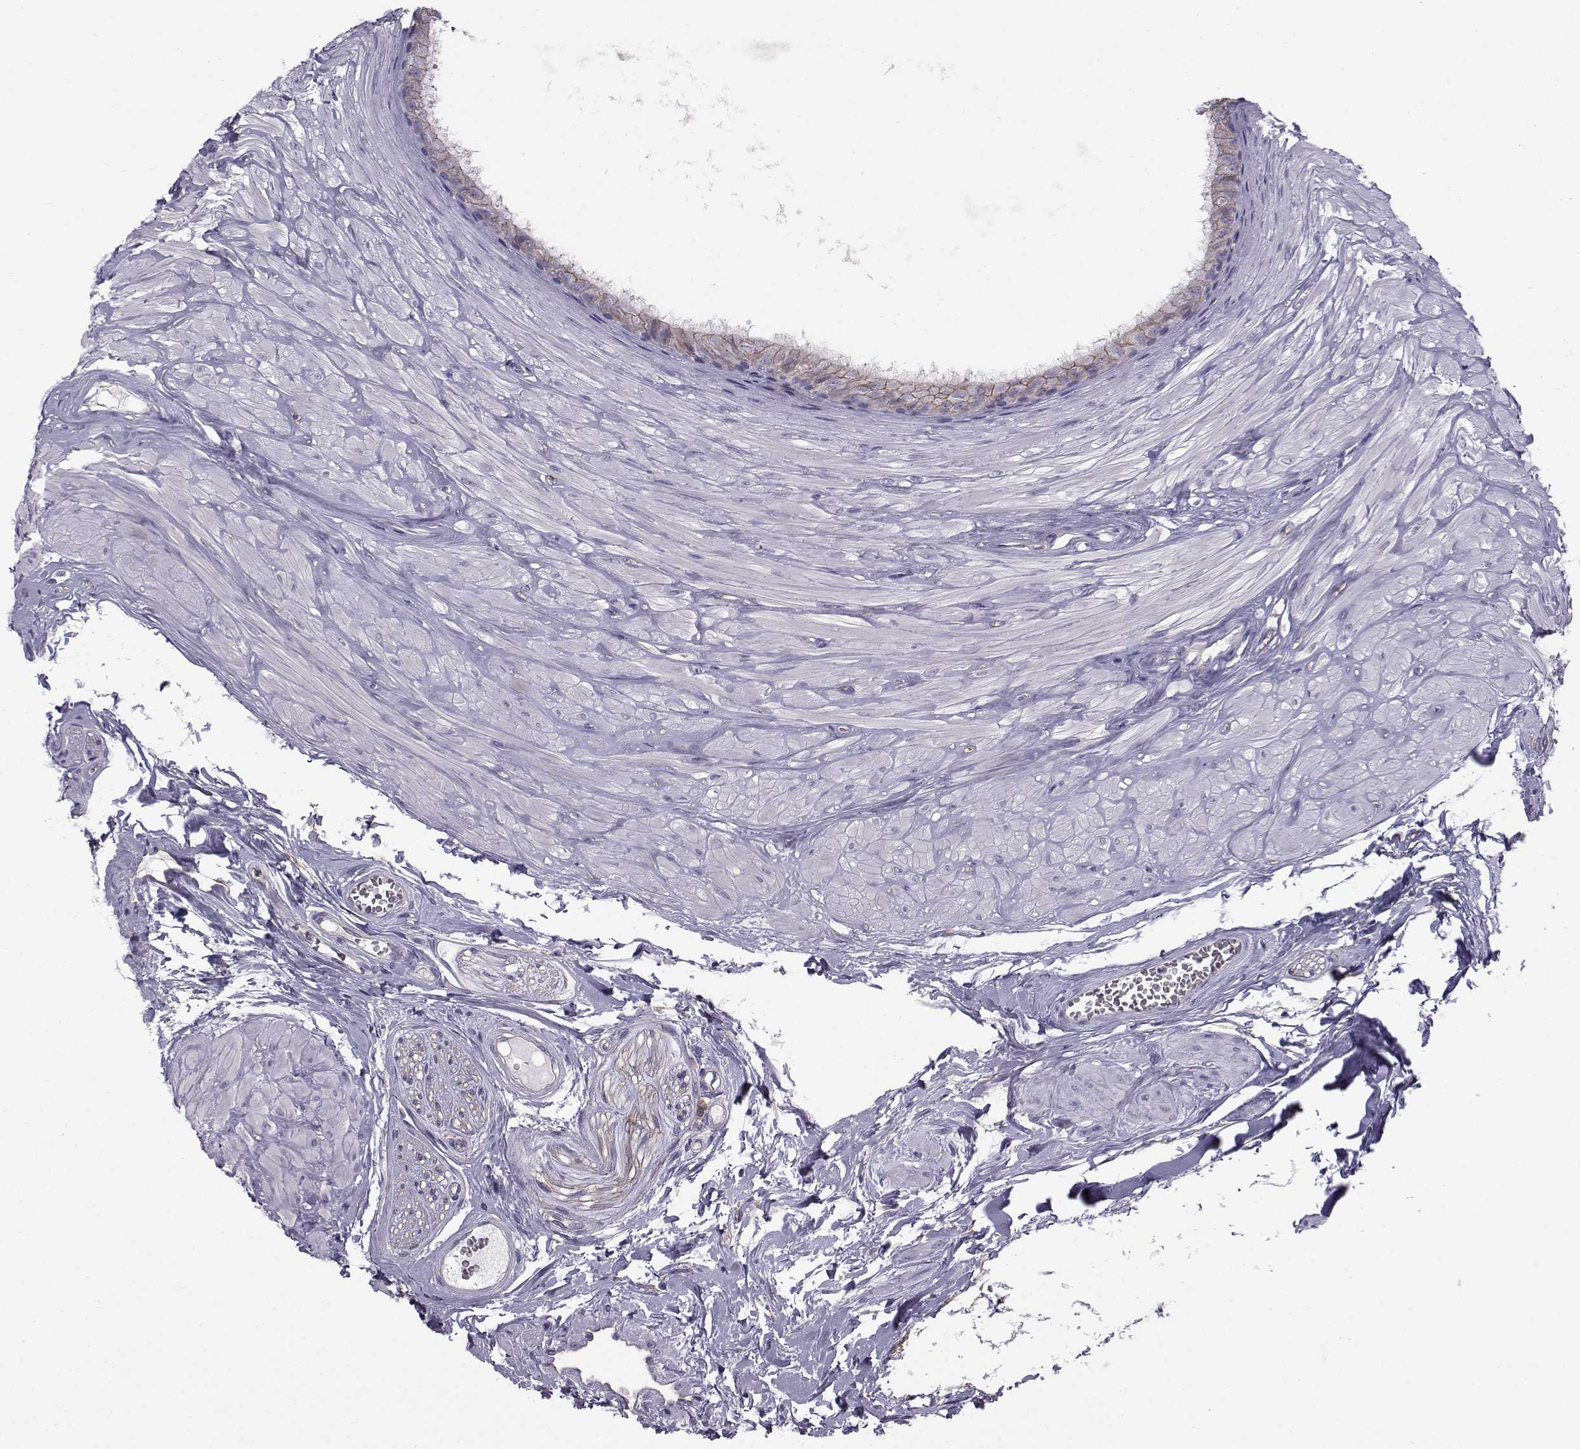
{"staining": {"intensity": "moderate", "quantity": ">75%", "location": "cytoplasmic/membranous"}, "tissue": "epididymis", "cell_type": "Glandular cells", "image_type": "normal", "snomed": [{"axis": "morphology", "description": "Normal tissue, NOS"}, {"axis": "topography", "description": "Epididymis"}], "caption": "Unremarkable epididymis shows moderate cytoplasmic/membranous expression in about >75% of glandular cells (Stains: DAB in brown, nuclei in blue, Microscopy: brightfield microscopy at high magnification)..", "gene": "QPCT", "patient": {"sex": "male", "age": 37}}